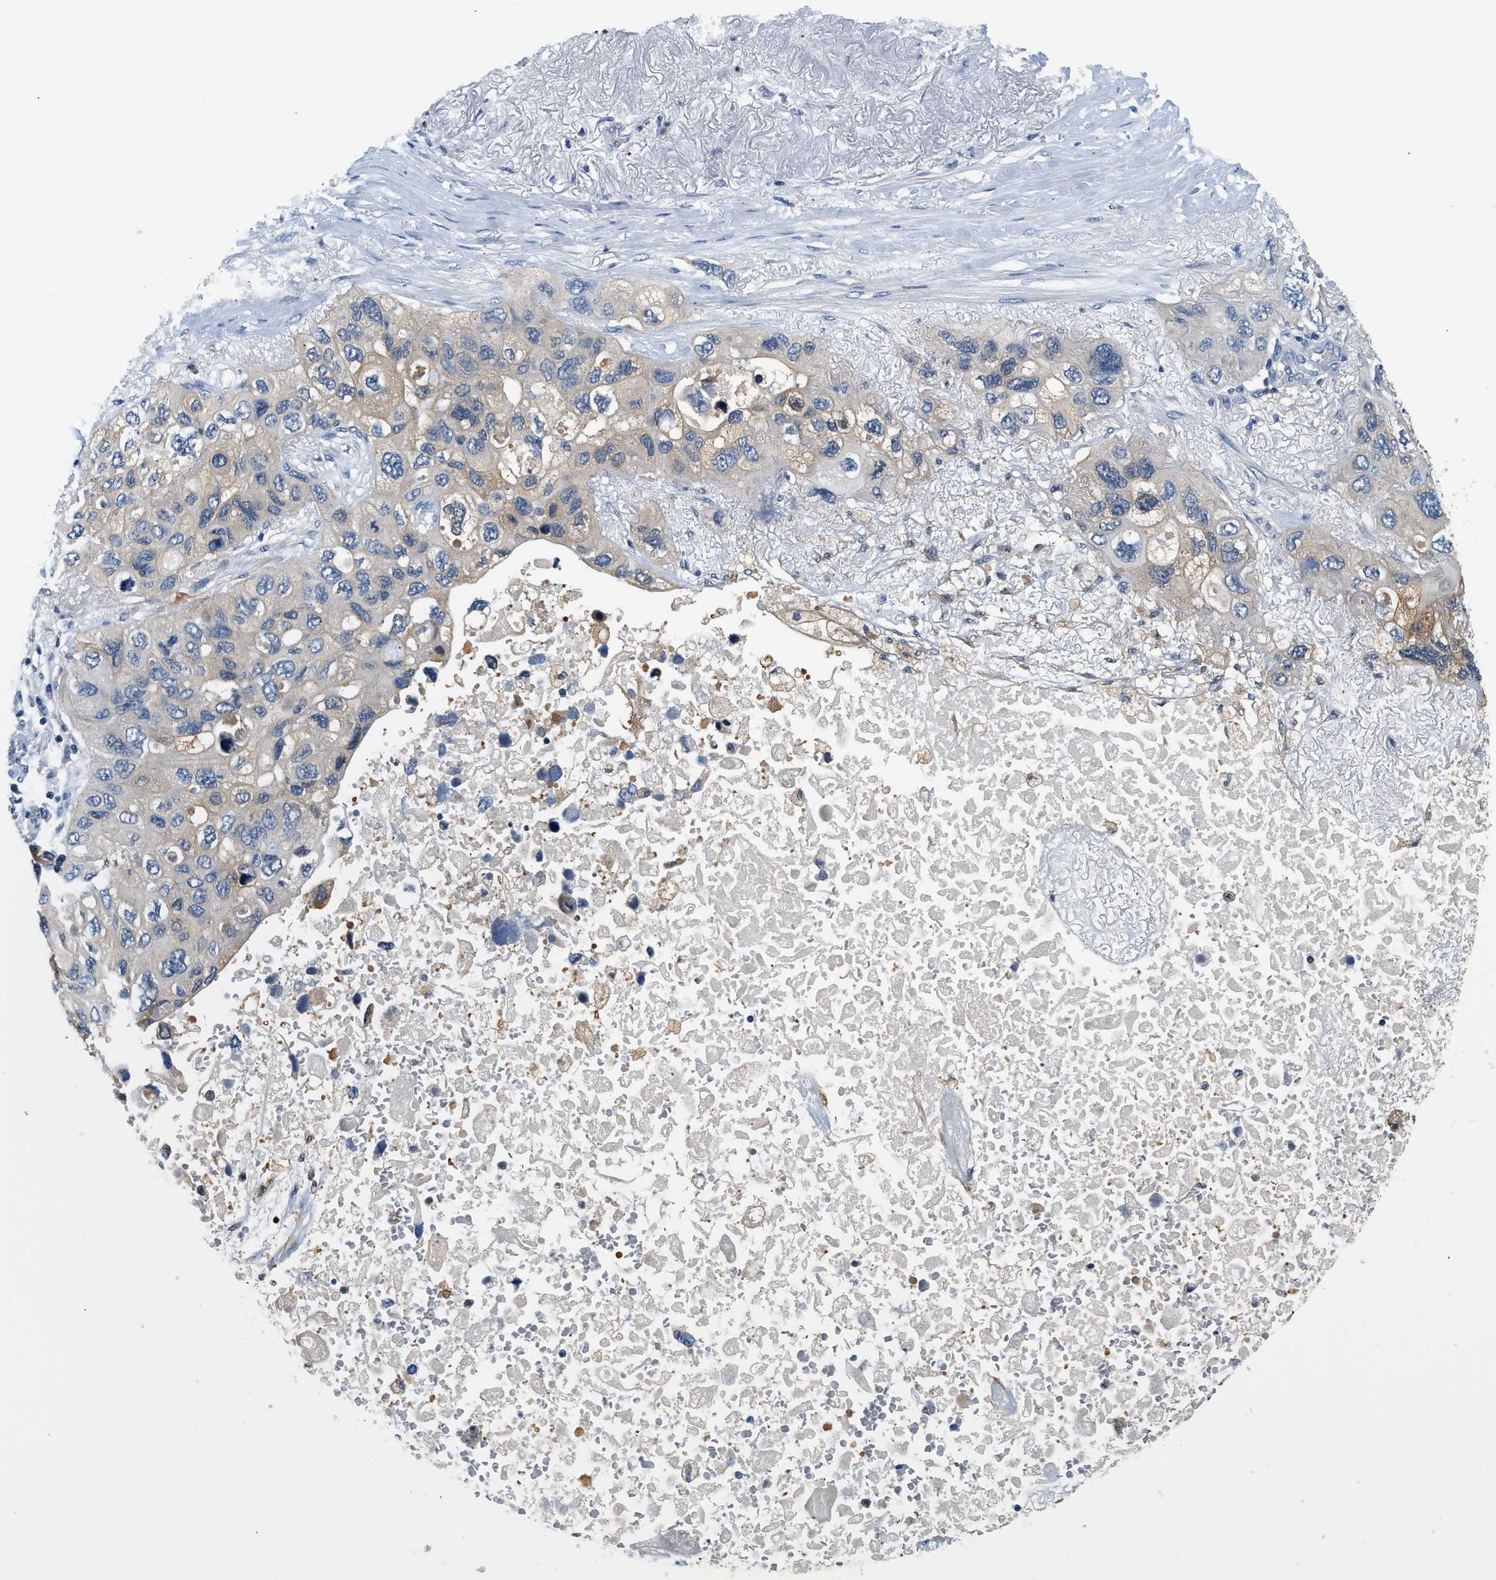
{"staining": {"intensity": "weak", "quantity": "<25%", "location": "cytoplasmic/membranous"}, "tissue": "lung cancer", "cell_type": "Tumor cells", "image_type": "cancer", "snomed": [{"axis": "morphology", "description": "Squamous cell carcinoma, NOS"}, {"axis": "topography", "description": "Lung"}], "caption": "Tumor cells are negative for brown protein staining in lung cancer. (Immunohistochemistry, brightfield microscopy, high magnification).", "gene": "SLC35E1", "patient": {"sex": "female", "age": 73}}